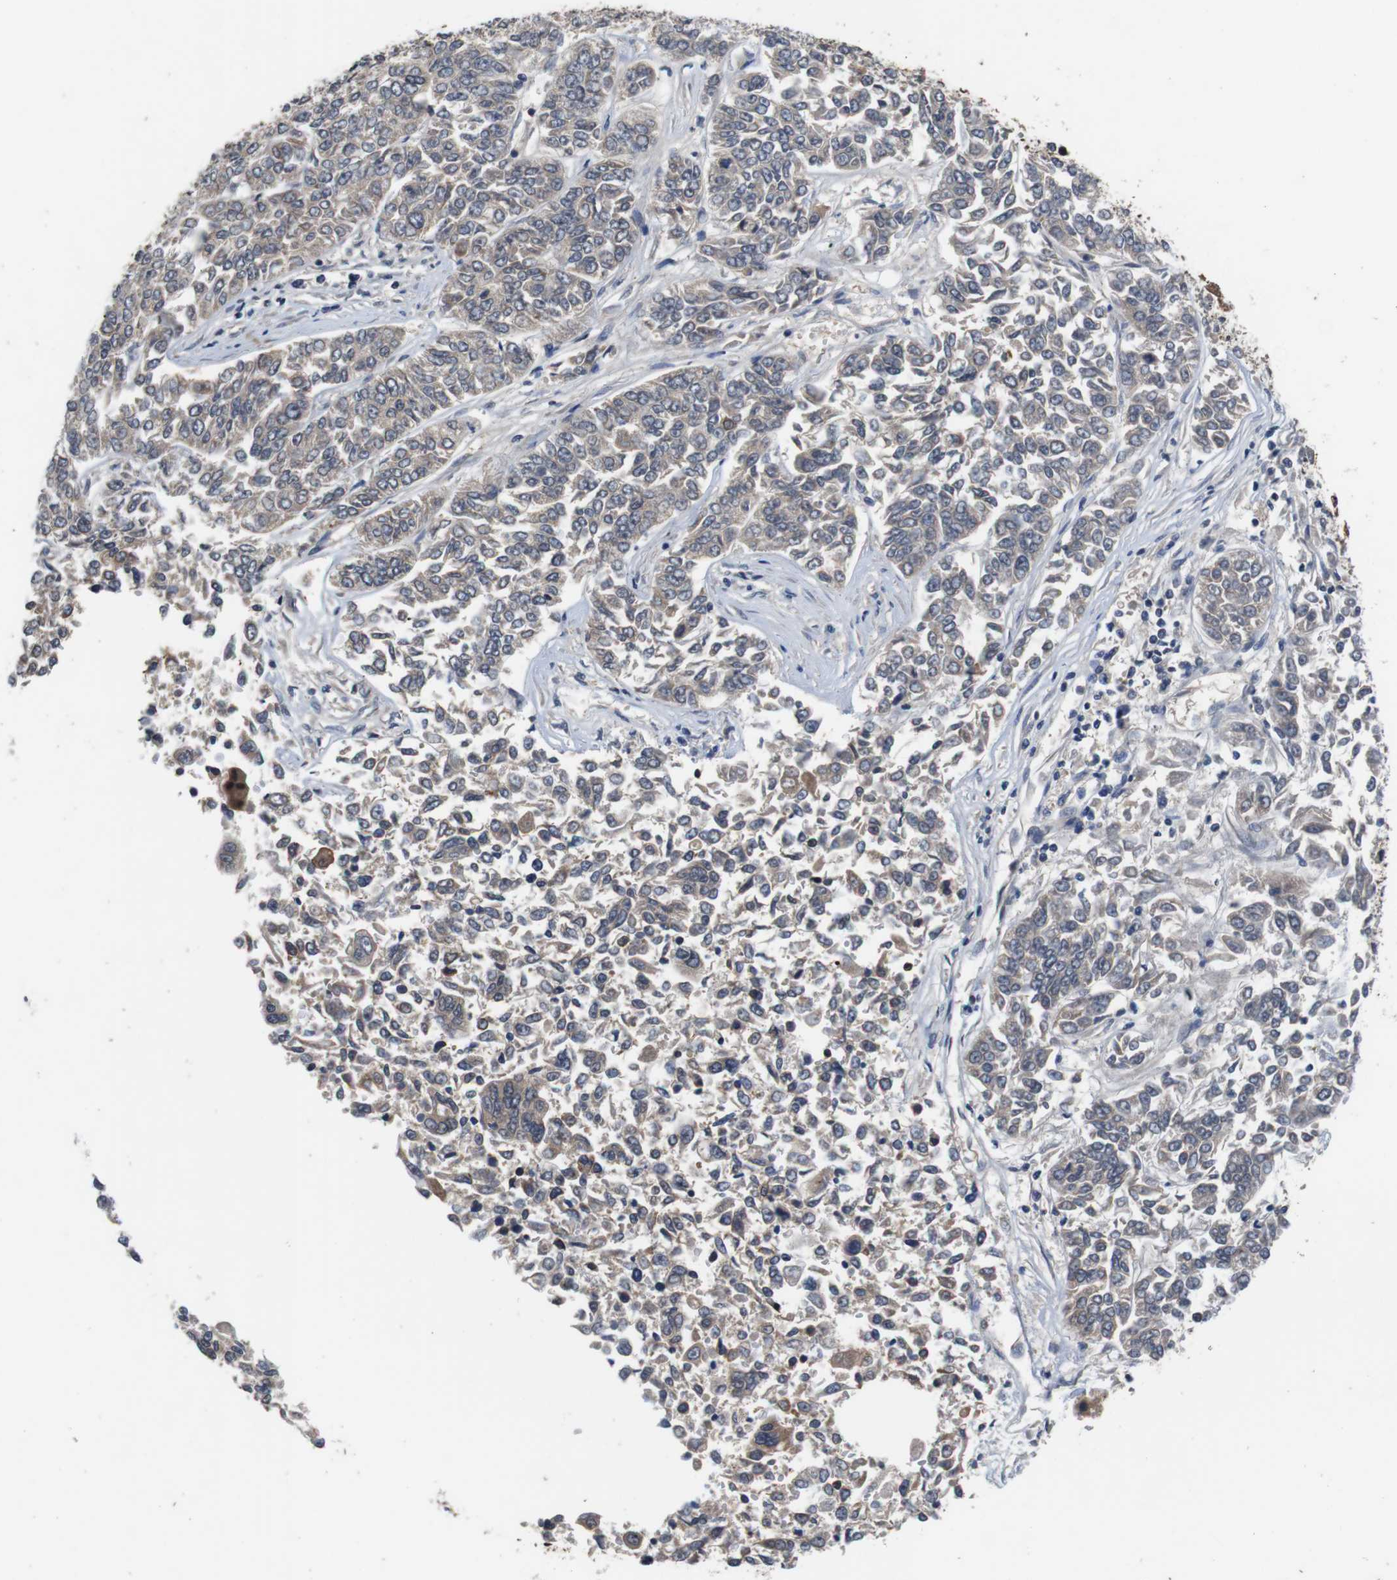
{"staining": {"intensity": "weak", "quantity": "25%-75%", "location": "cytoplasmic/membranous"}, "tissue": "lung cancer", "cell_type": "Tumor cells", "image_type": "cancer", "snomed": [{"axis": "morphology", "description": "Adenocarcinoma, NOS"}, {"axis": "topography", "description": "Lung"}], "caption": "An immunohistochemistry histopathology image of tumor tissue is shown. Protein staining in brown labels weak cytoplasmic/membranous positivity in adenocarcinoma (lung) within tumor cells. The staining is performed using DAB (3,3'-diaminobenzidine) brown chromogen to label protein expression. The nuclei are counter-stained blue using hematoxylin.", "gene": "FADD", "patient": {"sex": "male", "age": 84}}